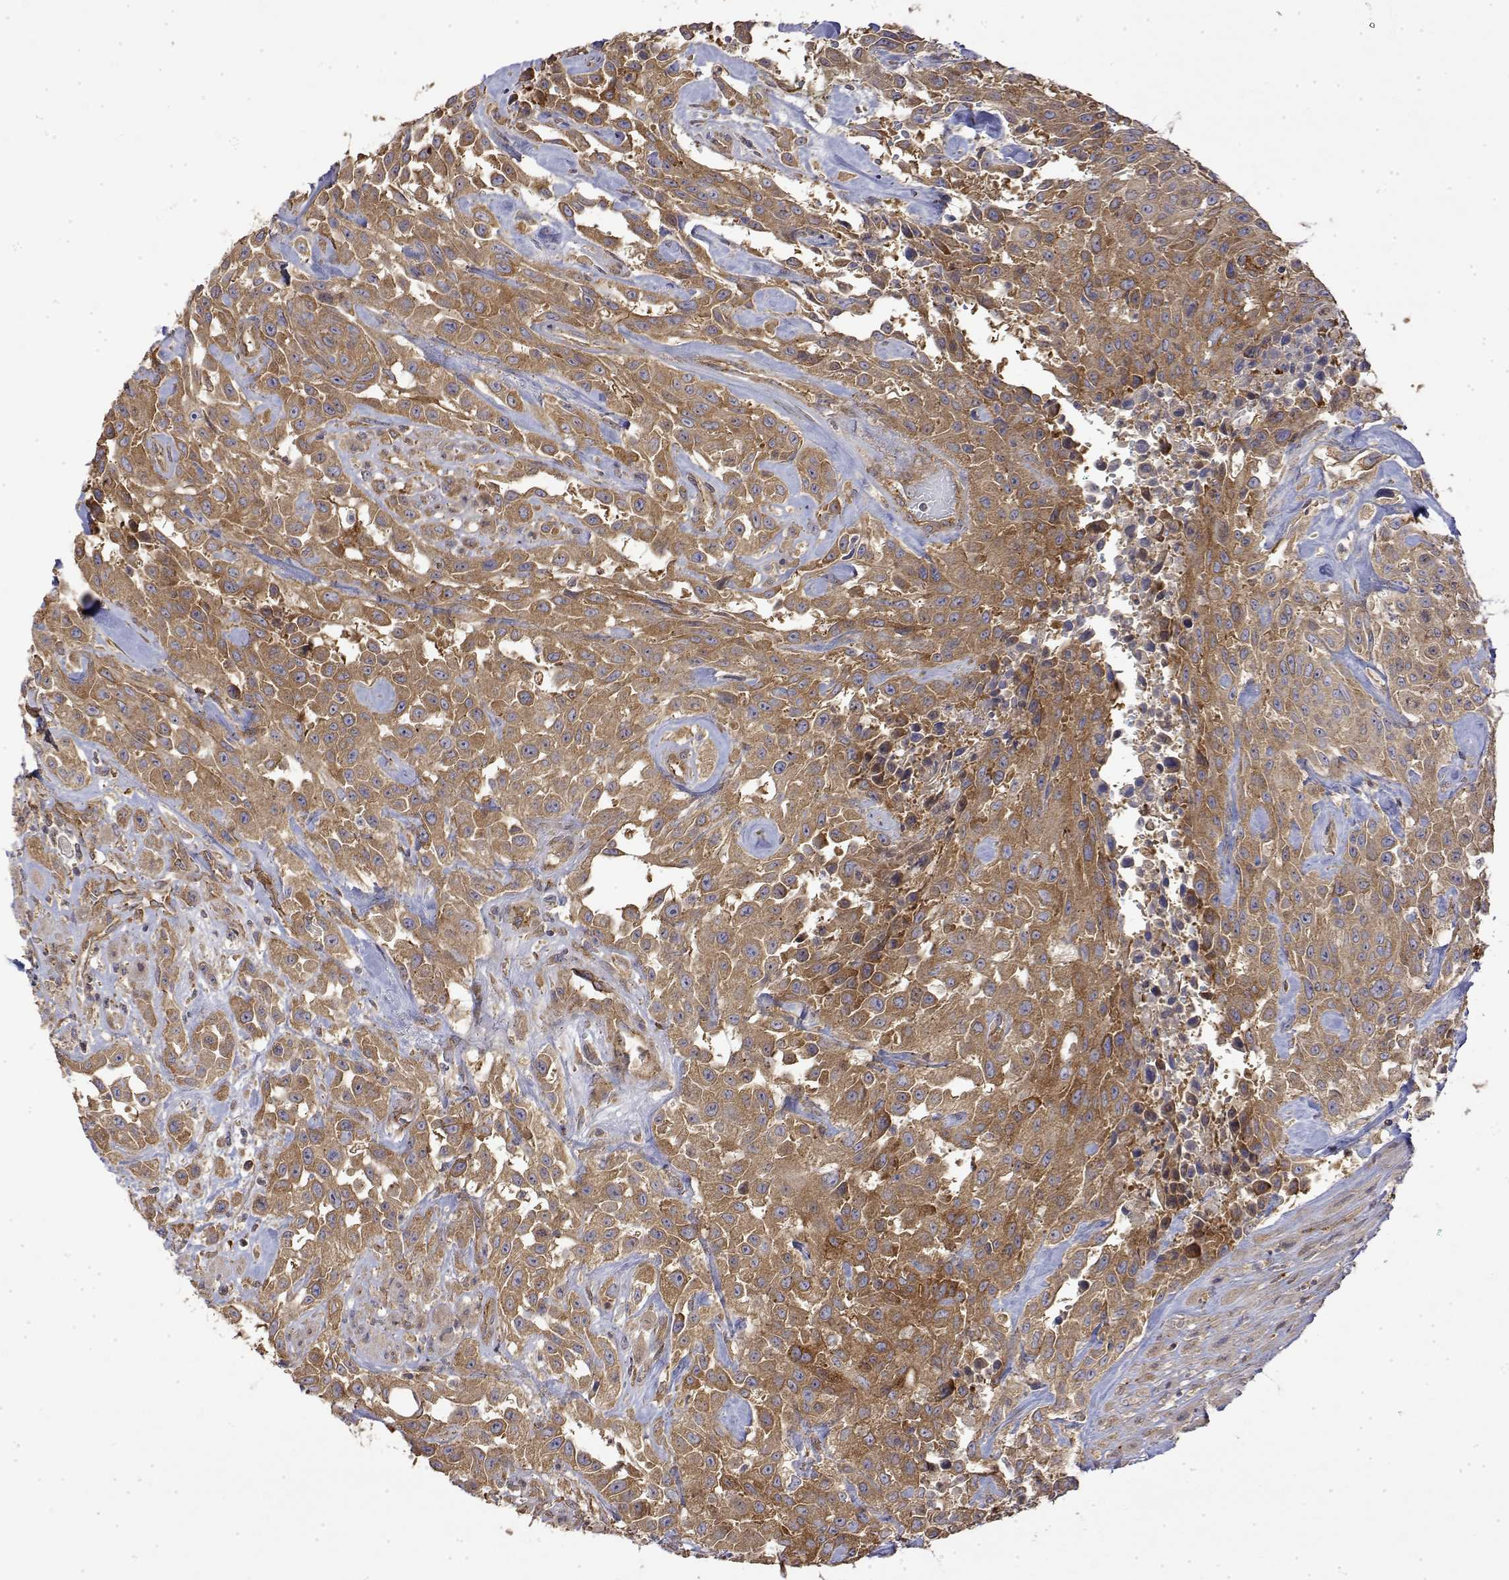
{"staining": {"intensity": "moderate", "quantity": ">75%", "location": "cytoplasmic/membranous"}, "tissue": "urothelial cancer", "cell_type": "Tumor cells", "image_type": "cancer", "snomed": [{"axis": "morphology", "description": "Urothelial carcinoma, High grade"}, {"axis": "topography", "description": "Urinary bladder"}], "caption": "The image demonstrates immunohistochemical staining of urothelial cancer. There is moderate cytoplasmic/membranous staining is identified in approximately >75% of tumor cells.", "gene": "PACSIN2", "patient": {"sex": "male", "age": 79}}